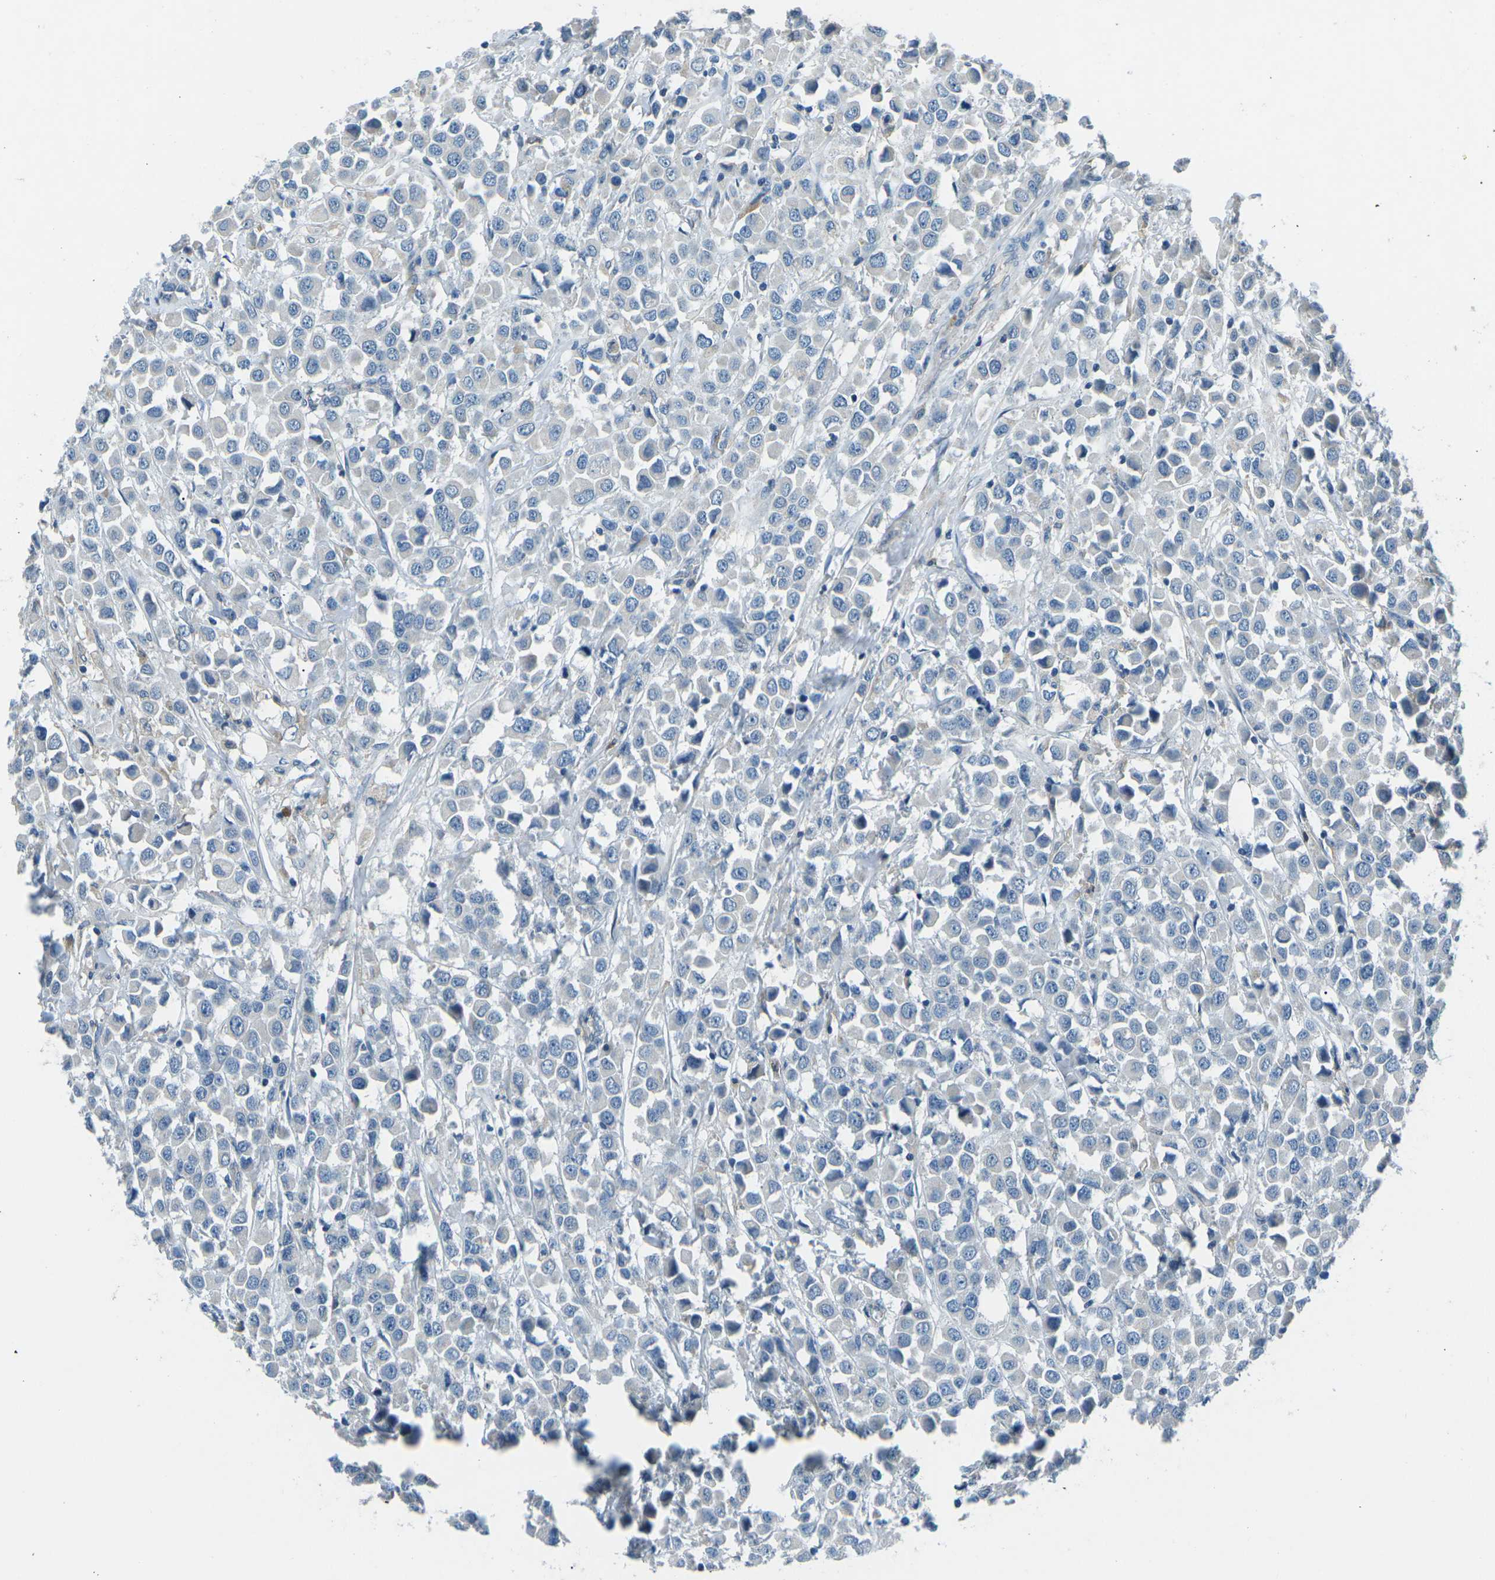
{"staining": {"intensity": "negative", "quantity": "none", "location": "none"}, "tissue": "breast cancer", "cell_type": "Tumor cells", "image_type": "cancer", "snomed": [{"axis": "morphology", "description": "Duct carcinoma"}, {"axis": "topography", "description": "Breast"}], "caption": "Intraductal carcinoma (breast) was stained to show a protein in brown. There is no significant positivity in tumor cells.", "gene": "CD1D", "patient": {"sex": "female", "age": 61}}